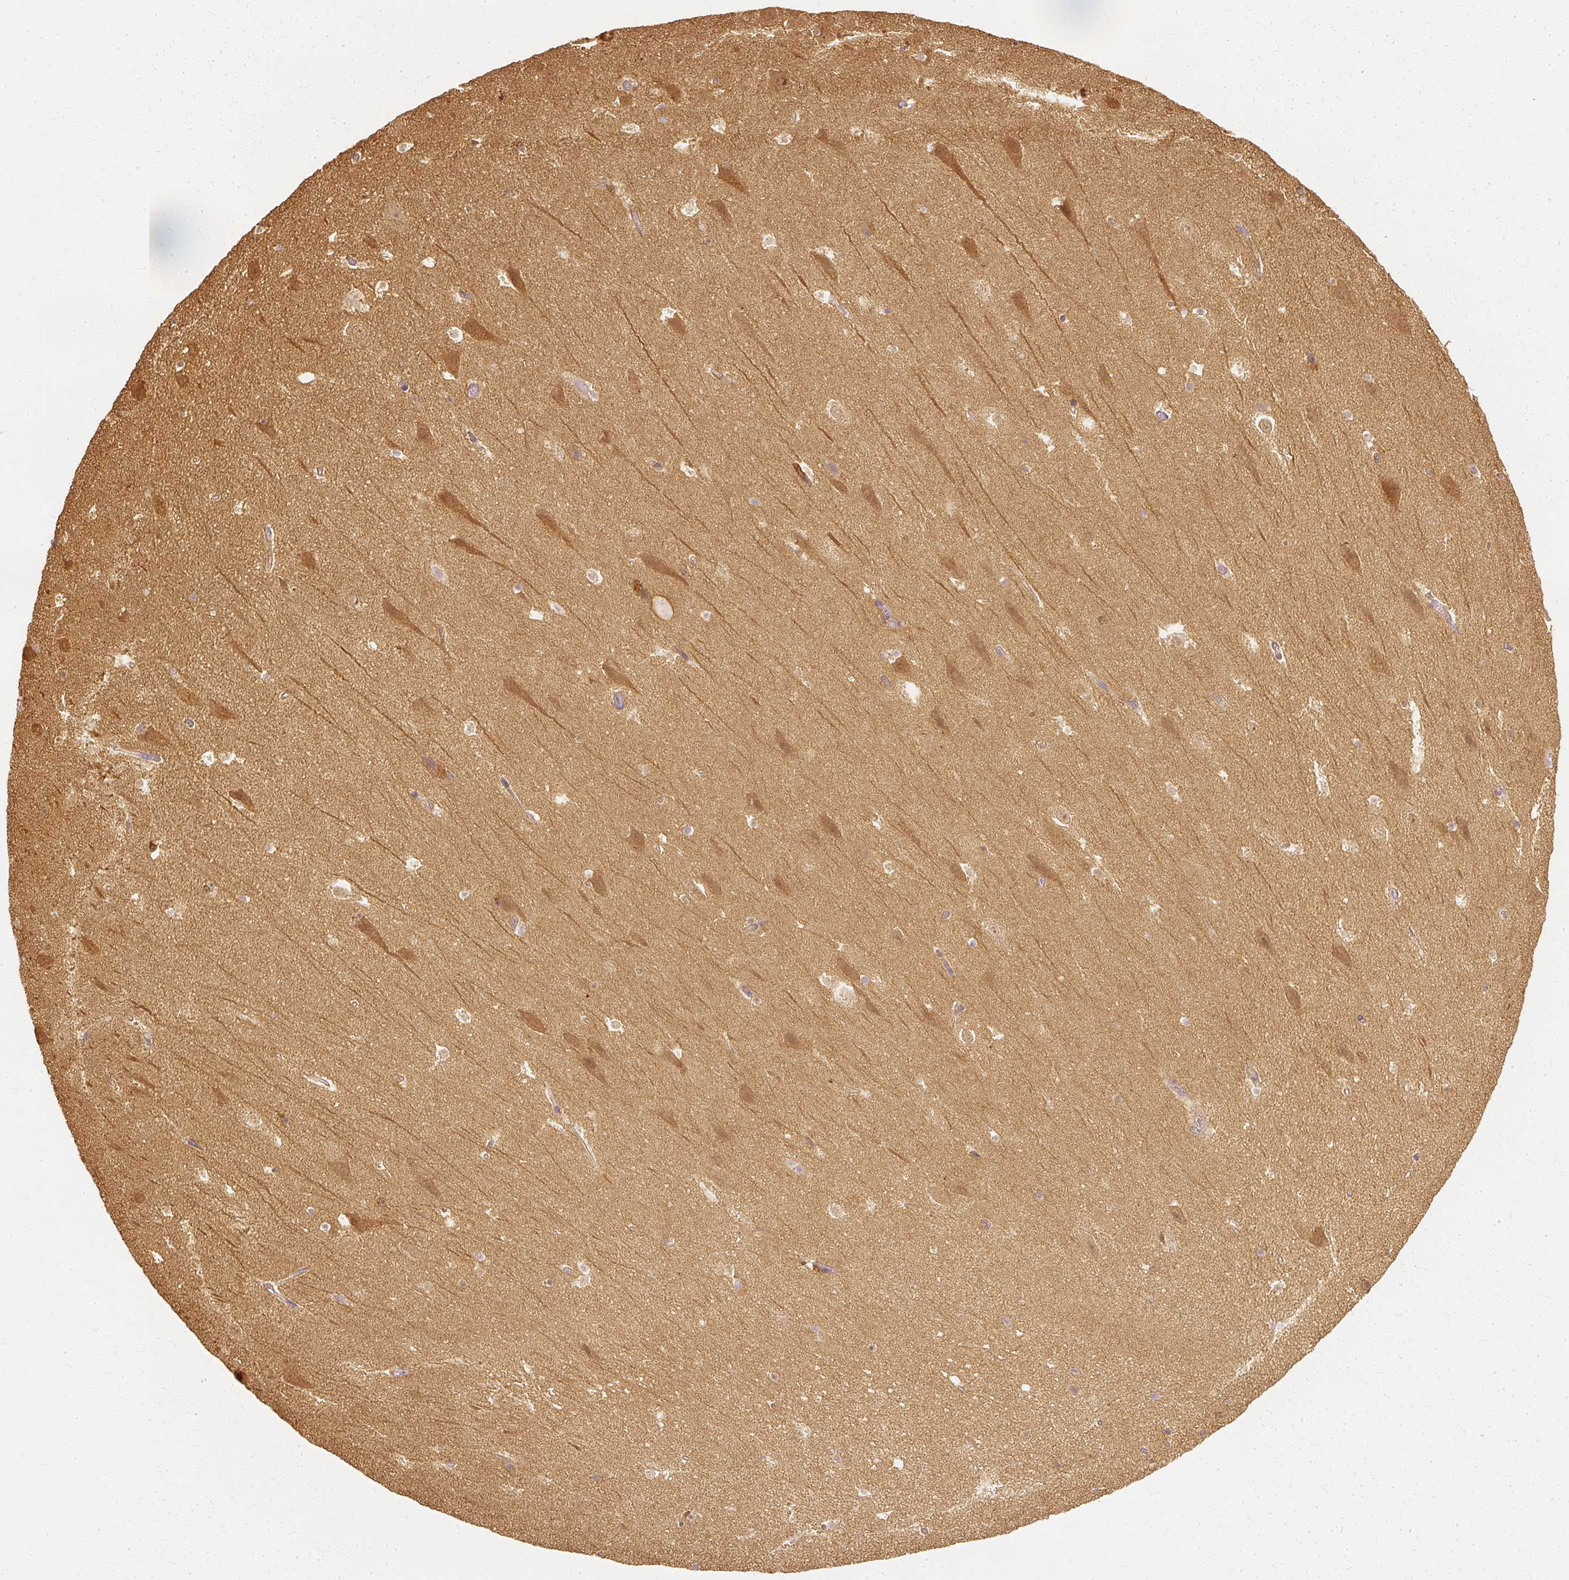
{"staining": {"intensity": "weak", "quantity": "<25%", "location": "cytoplasmic/membranous"}, "tissue": "hippocampus", "cell_type": "Glial cells", "image_type": "normal", "snomed": [{"axis": "morphology", "description": "Normal tissue, NOS"}, {"axis": "topography", "description": "Hippocampus"}], "caption": "DAB immunohistochemical staining of normal hippocampus reveals no significant expression in glial cells.", "gene": "GNAQ", "patient": {"sex": "male", "age": 37}}